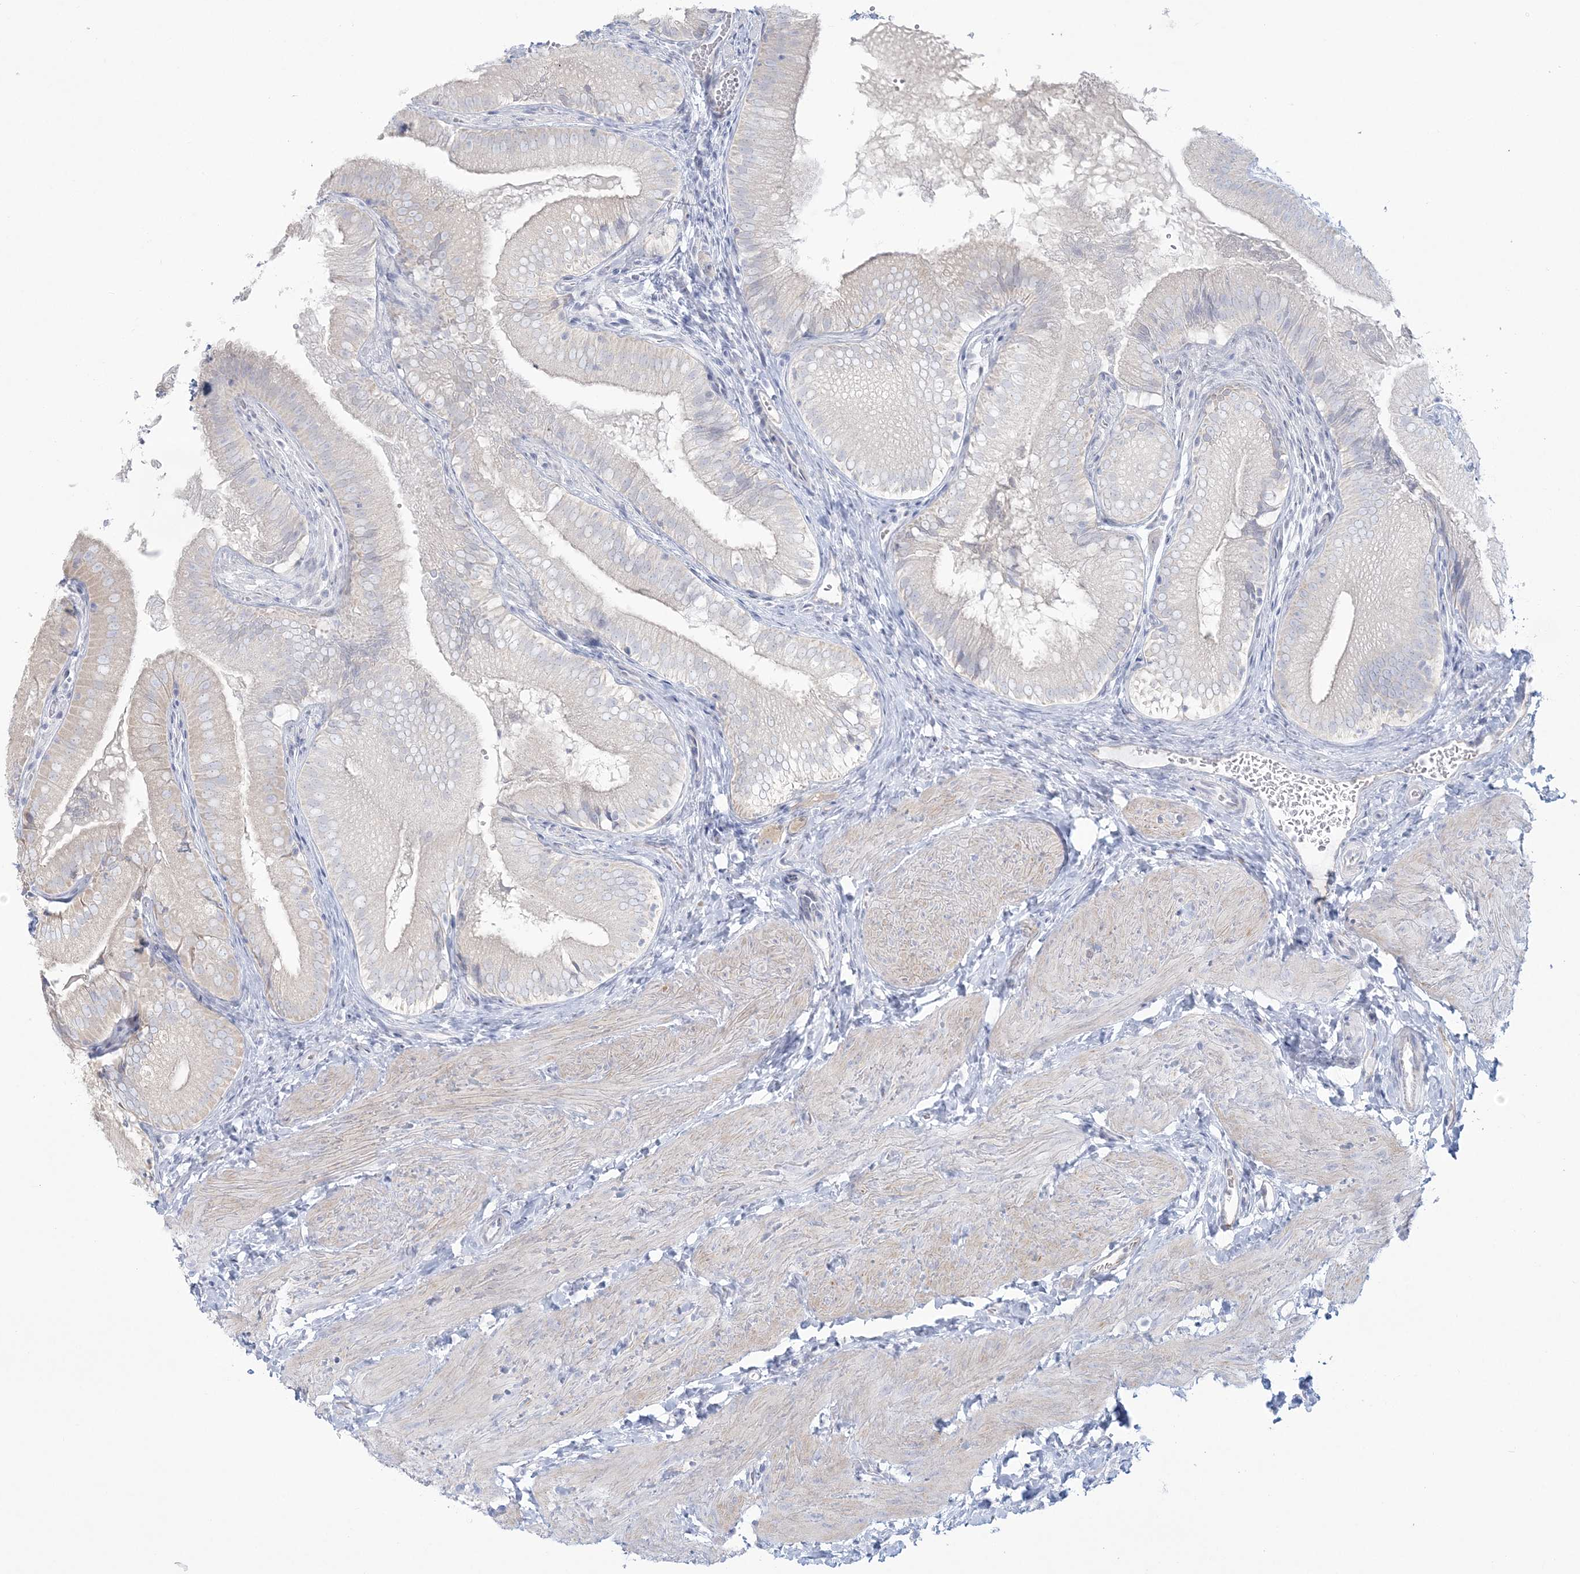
{"staining": {"intensity": "negative", "quantity": "none", "location": "none"}, "tissue": "gallbladder", "cell_type": "Glandular cells", "image_type": "normal", "snomed": [{"axis": "morphology", "description": "Normal tissue, NOS"}, {"axis": "topography", "description": "Gallbladder"}], "caption": "Protein analysis of benign gallbladder exhibits no significant expression in glandular cells.", "gene": "ENSG00000288637", "patient": {"sex": "female", "age": 30}}